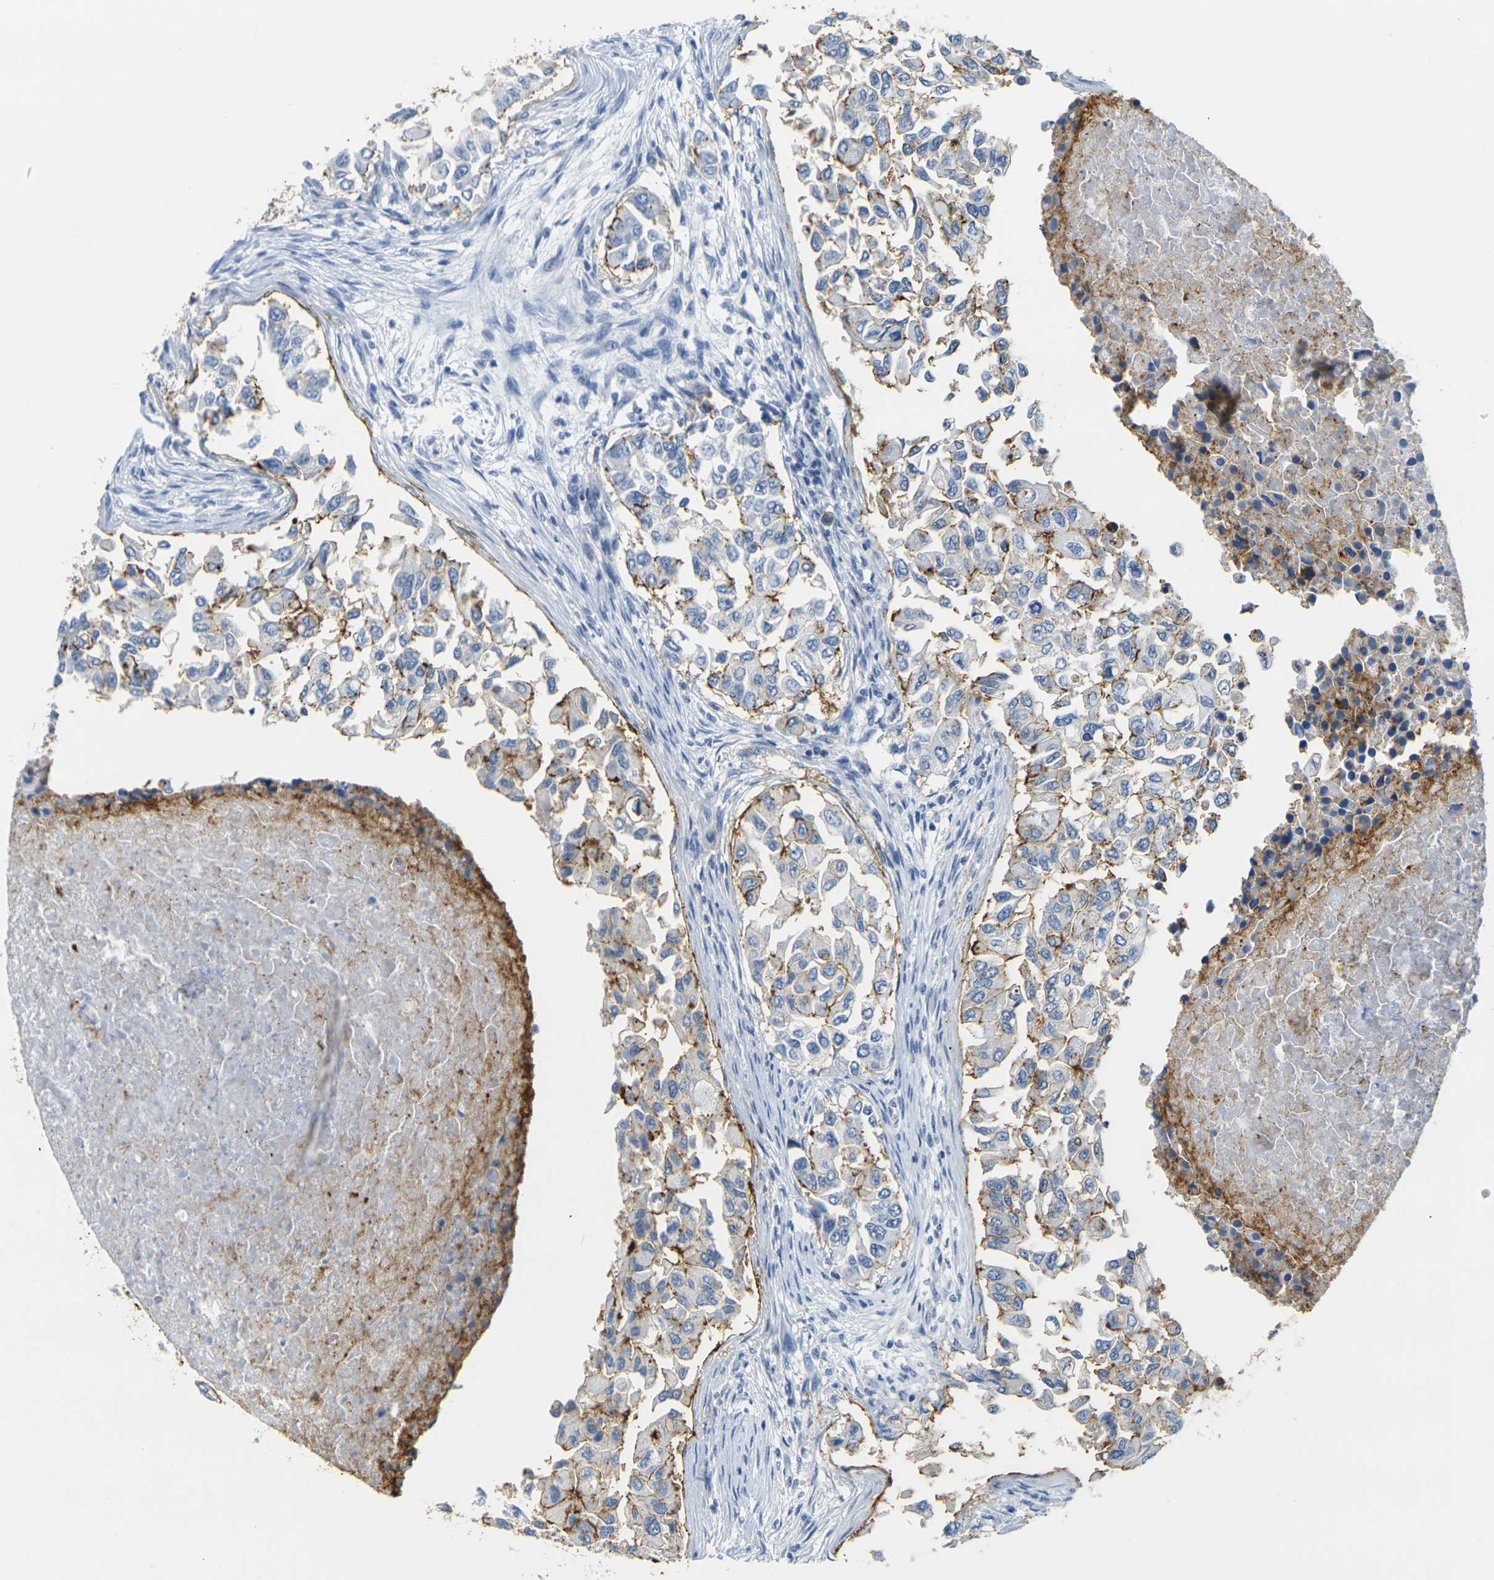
{"staining": {"intensity": "strong", "quantity": ">75%", "location": "cytoplasmic/membranous"}, "tissue": "breast cancer", "cell_type": "Tumor cells", "image_type": "cancer", "snomed": [{"axis": "morphology", "description": "Normal tissue, NOS"}, {"axis": "morphology", "description": "Duct carcinoma"}, {"axis": "topography", "description": "Breast"}], "caption": "Immunohistochemistry (IHC) micrograph of neoplastic tissue: intraductal carcinoma (breast) stained using IHC reveals high levels of strong protein expression localized specifically in the cytoplasmic/membranous of tumor cells, appearing as a cytoplasmic/membranous brown color.", "gene": "CLDN7", "patient": {"sex": "female", "age": 49}}